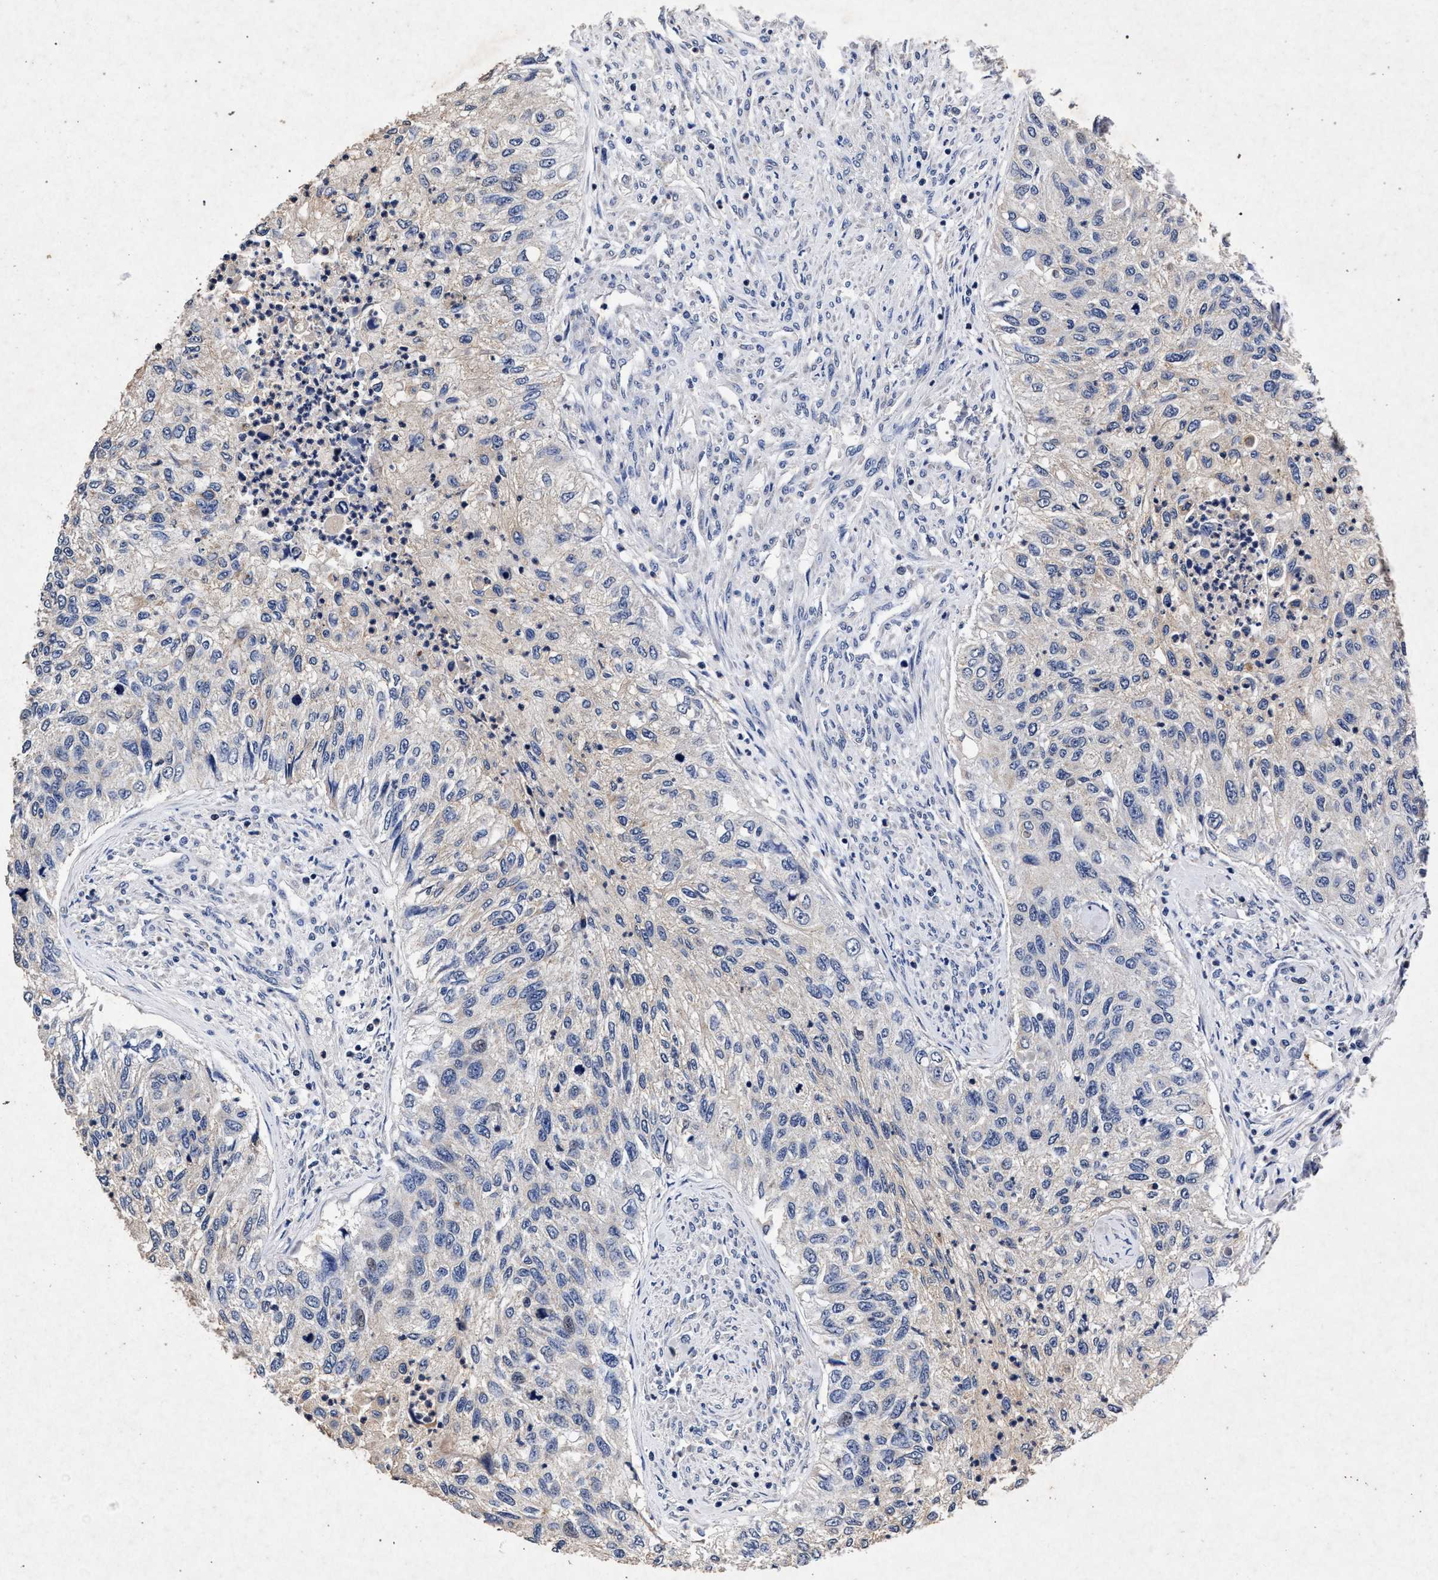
{"staining": {"intensity": "weak", "quantity": "<25%", "location": "cytoplasmic/membranous"}, "tissue": "urothelial cancer", "cell_type": "Tumor cells", "image_type": "cancer", "snomed": [{"axis": "morphology", "description": "Urothelial carcinoma, High grade"}, {"axis": "topography", "description": "Urinary bladder"}], "caption": "Immunohistochemistry (IHC) micrograph of neoplastic tissue: urothelial cancer stained with DAB (3,3'-diaminobenzidine) demonstrates no significant protein positivity in tumor cells. Brightfield microscopy of immunohistochemistry (IHC) stained with DAB (brown) and hematoxylin (blue), captured at high magnification.", "gene": "ATP1A2", "patient": {"sex": "female", "age": 60}}